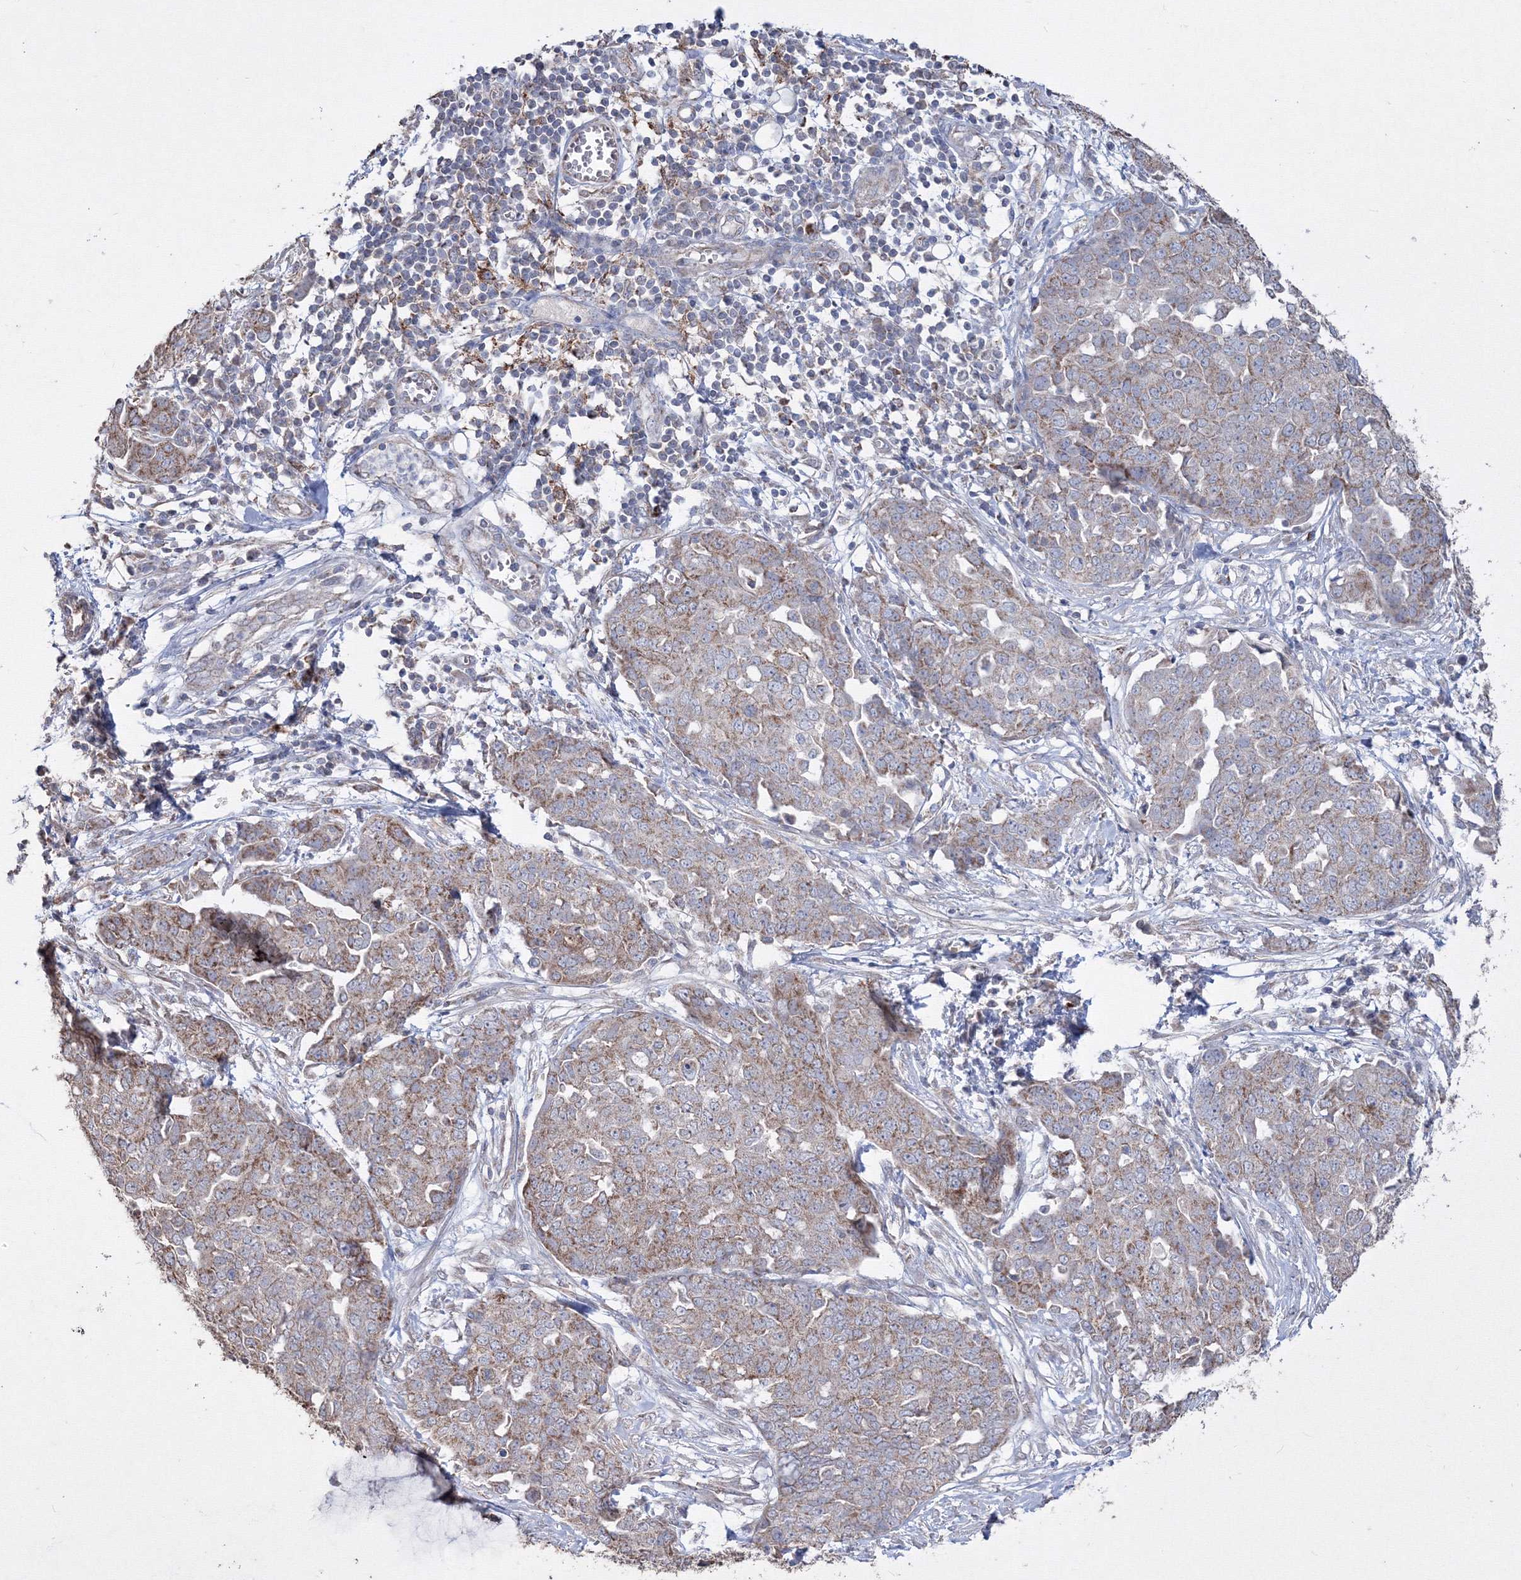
{"staining": {"intensity": "weak", "quantity": ">75%", "location": "cytoplasmic/membranous"}, "tissue": "ovarian cancer", "cell_type": "Tumor cells", "image_type": "cancer", "snomed": [{"axis": "morphology", "description": "Cystadenocarcinoma, serous, NOS"}, {"axis": "topography", "description": "Soft tissue"}, {"axis": "topography", "description": "Ovary"}], "caption": "Approximately >75% of tumor cells in serous cystadenocarcinoma (ovarian) exhibit weak cytoplasmic/membranous protein staining as visualized by brown immunohistochemical staining.", "gene": "GRSF1", "patient": {"sex": "female", "age": 57}}